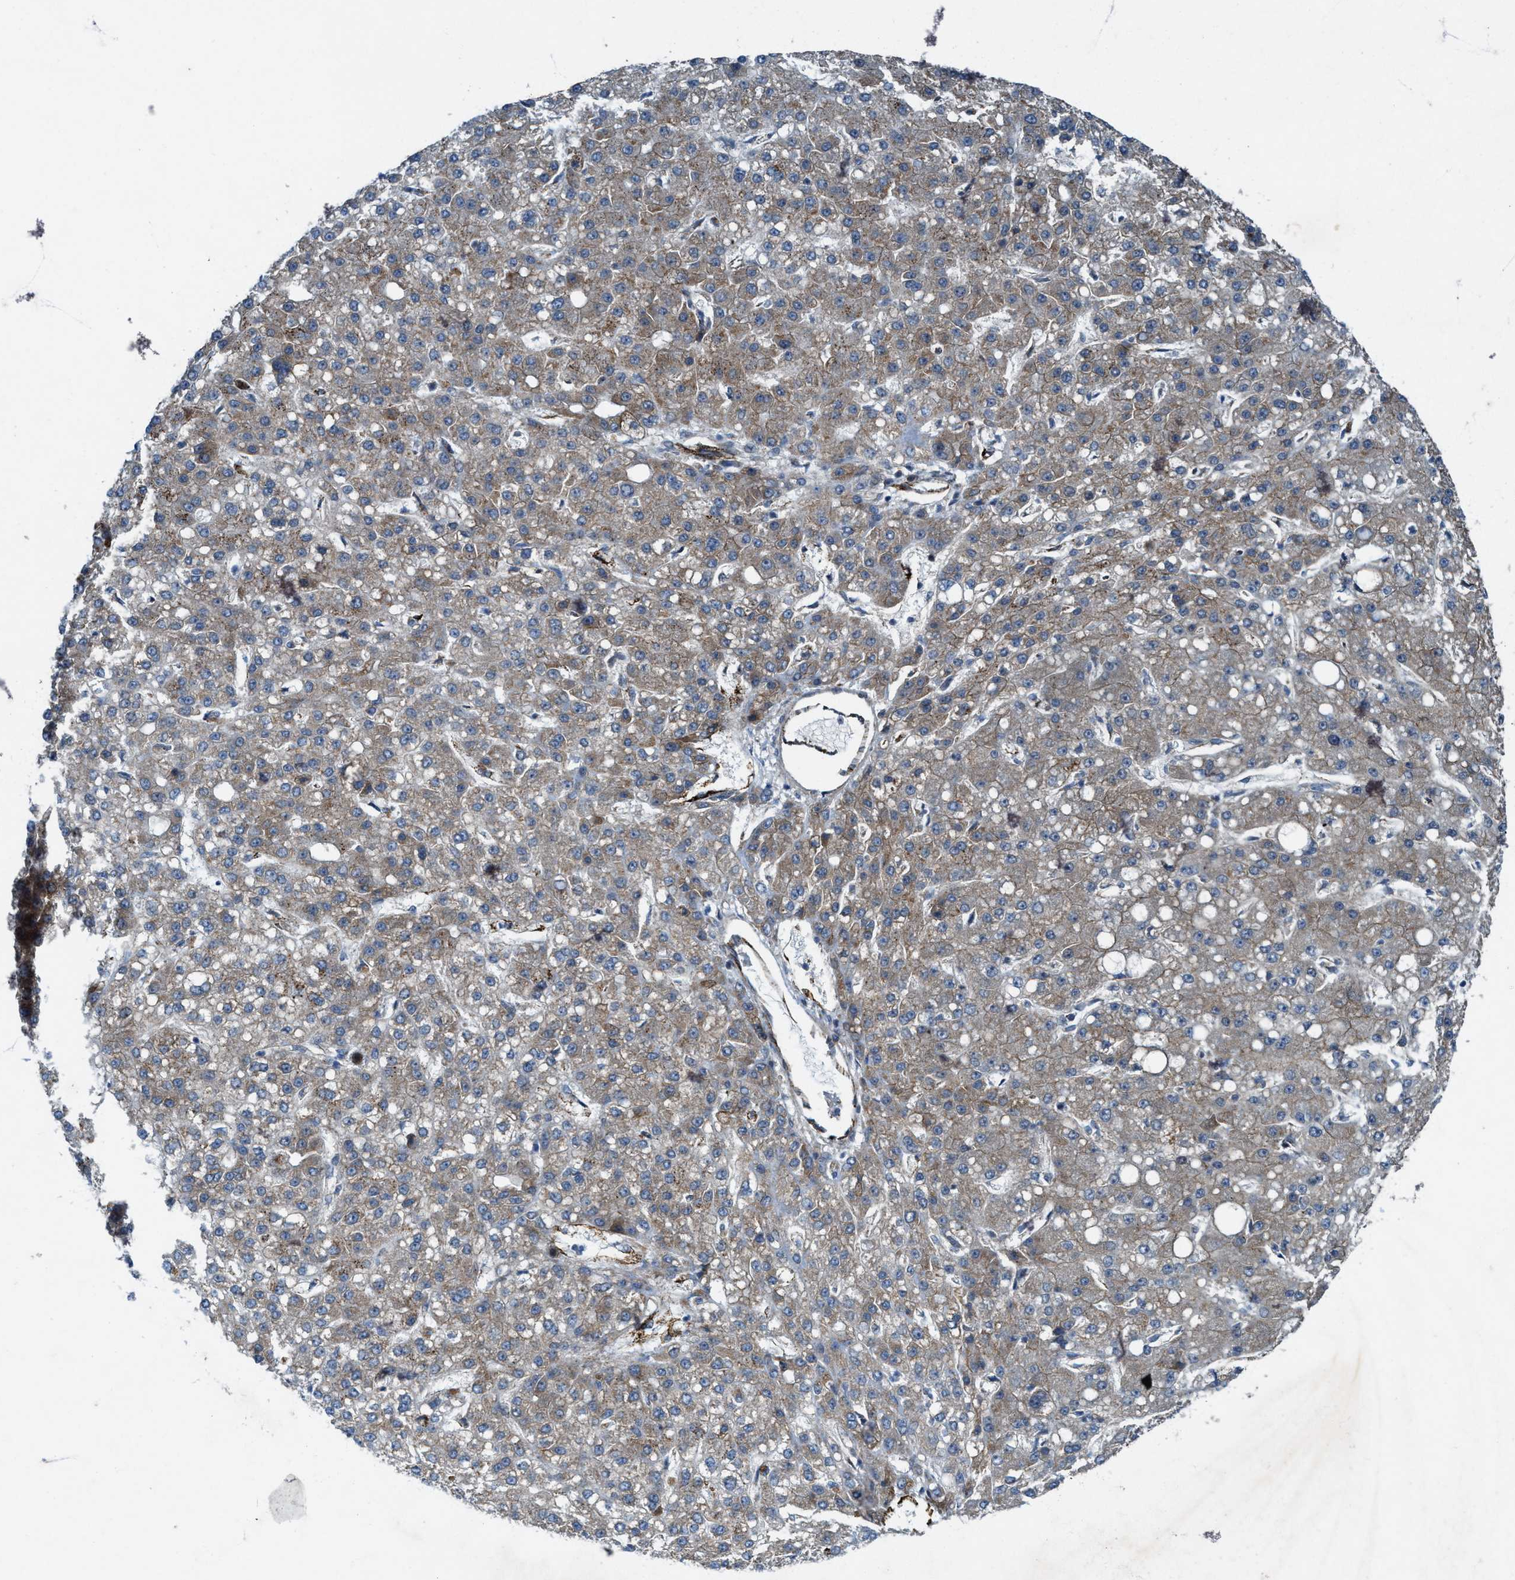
{"staining": {"intensity": "weak", "quantity": ">75%", "location": "cytoplasmic/membranous"}, "tissue": "liver cancer", "cell_type": "Tumor cells", "image_type": "cancer", "snomed": [{"axis": "morphology", "description": "Carcinoma, Hepatocellular, NOS"}, {"axis": "topography", "description": "Liver"}], "caption": "Protein expression analysis of human liver hepatocellular carcinoma reveals weak cytoplasmic/membranous staining in about >75% of tumor cells.", "gene": "URGCP", "patient": {"sex": "male", "age": 67}}